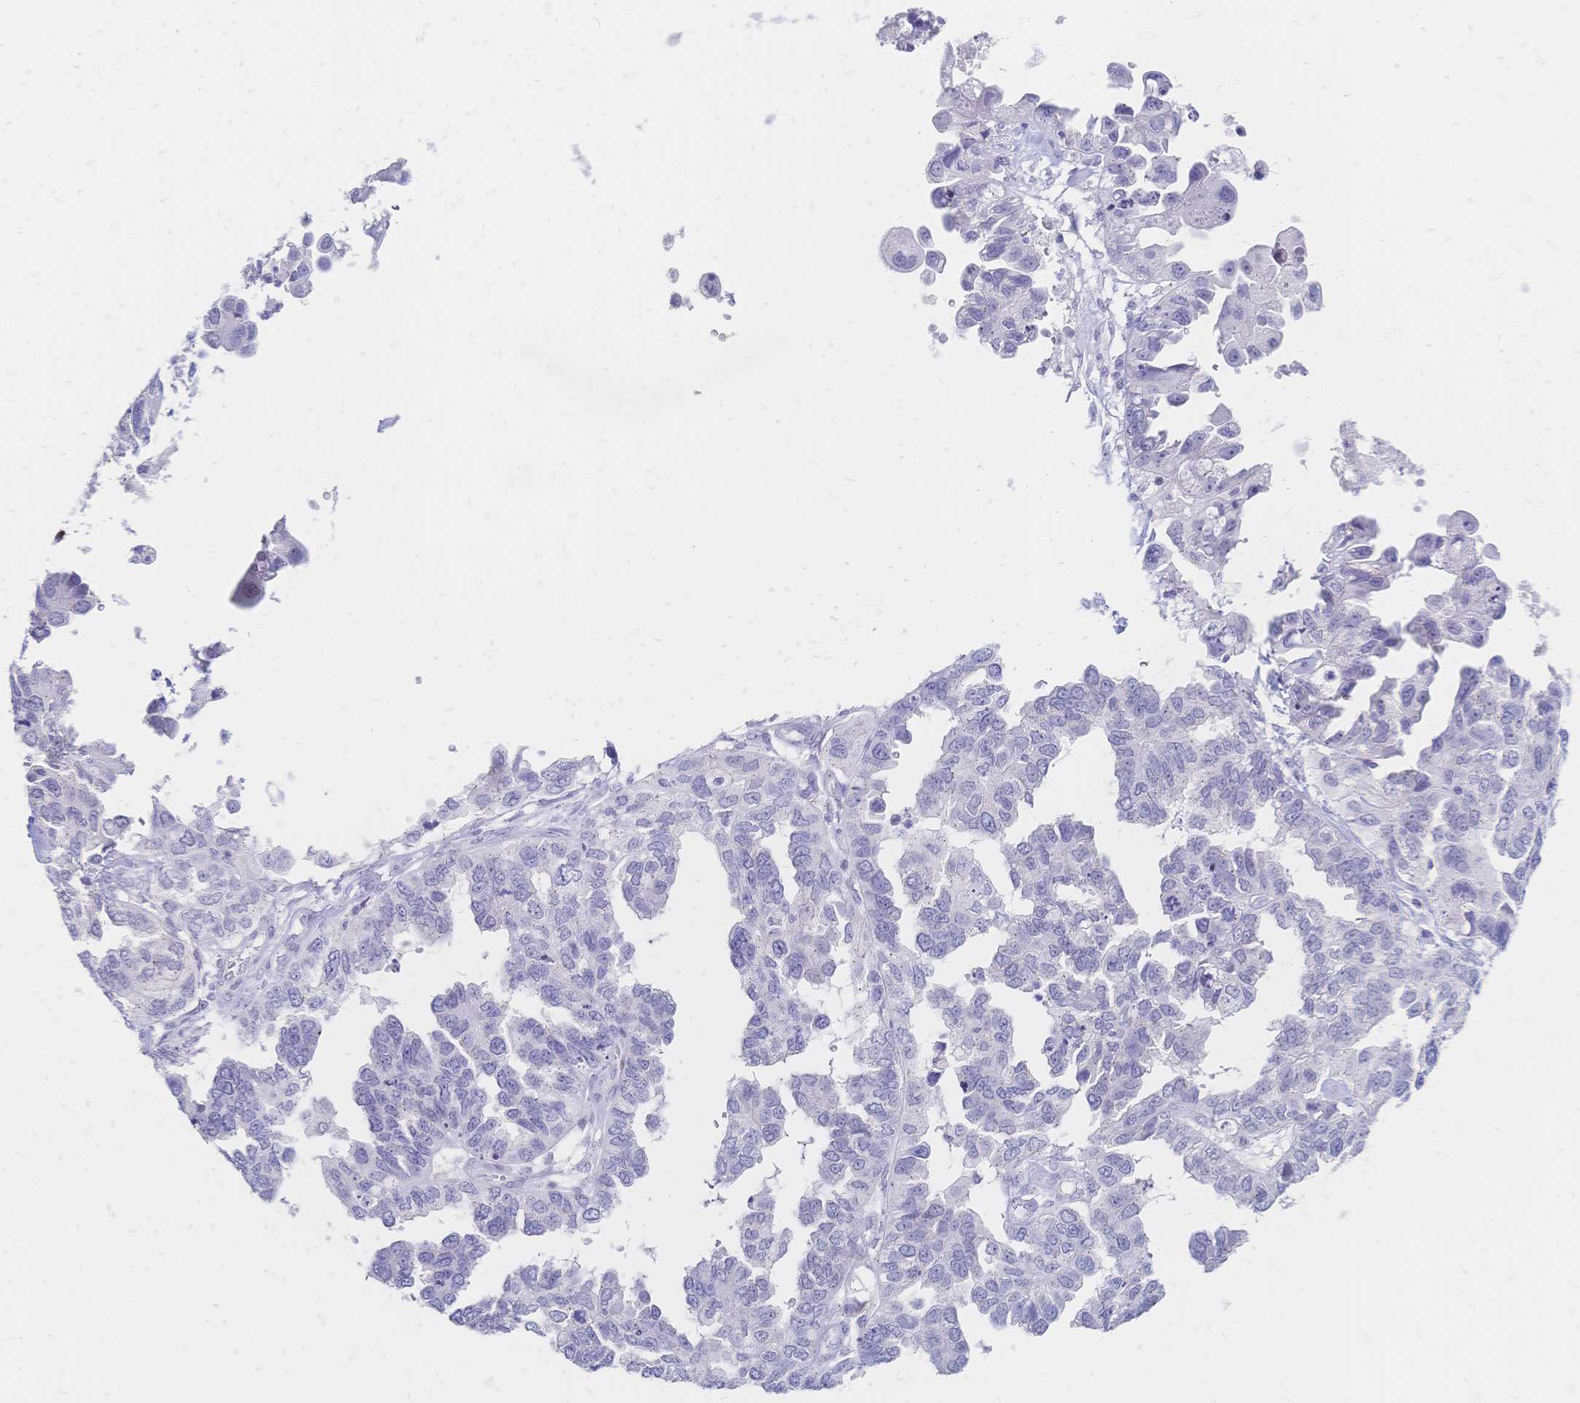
{"staining": {"intensity": "negative", "quantity": "none", "location": "none"}, "tissue": "ovarian cancer", "cell_type": "Tumor cells", "image_type": "cancer", "snomed": [{"axis": "morphology", "description": "Cystadenocarcinoma, serous, NOS"}, {"axis": "topography", "description": "Ovary"}], "caption": "High power microscopy photomicrograph of an immunohistochemistry (IHC) micrograph of ovarian serous cystadenocarcinoma, revealing no significant positivity in tumor cells.", "gene": "PSORS1C2", "patient": {"sex": "female", "age": 53}}